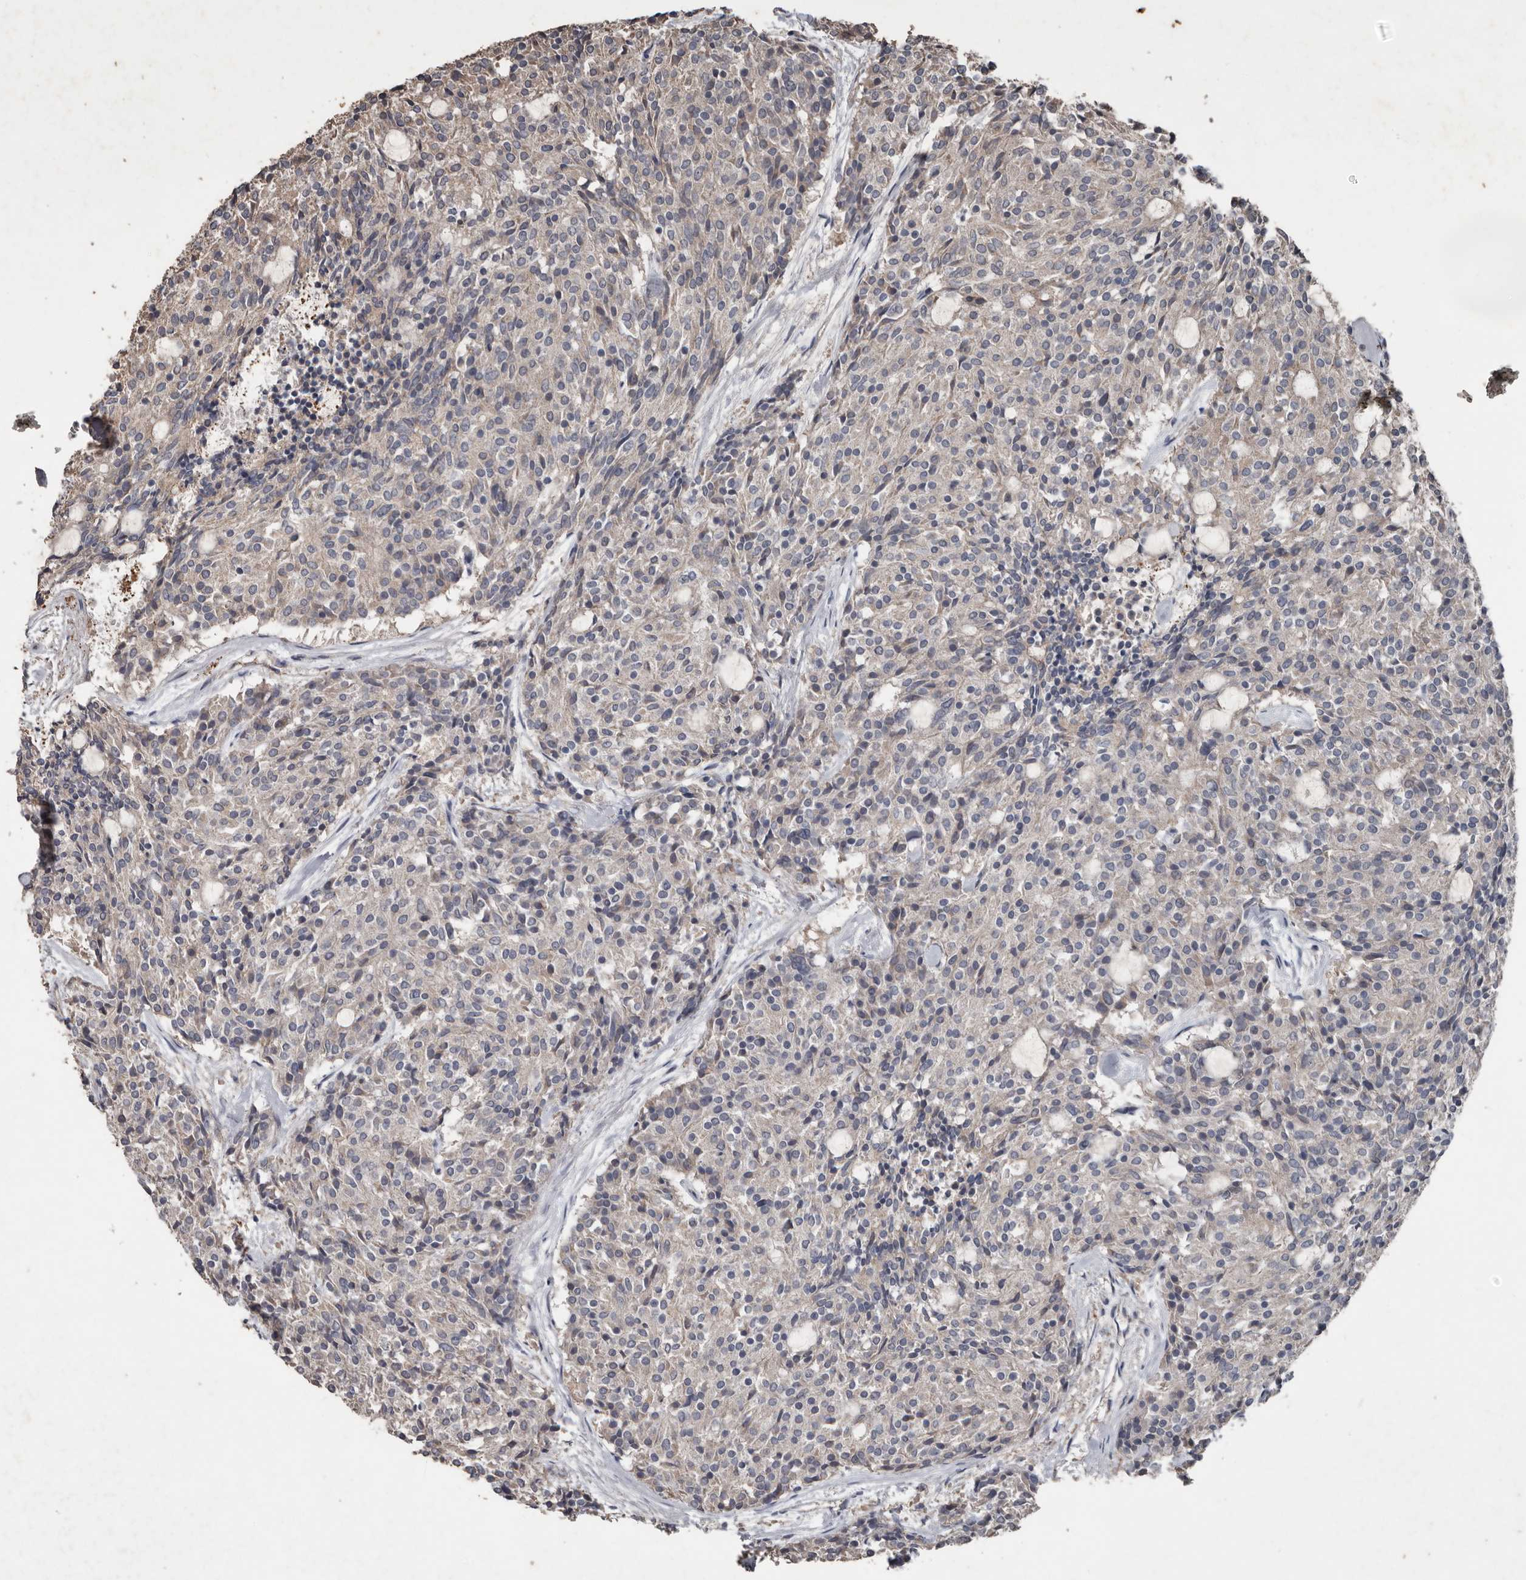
{"staining": {"intensity": "negative", "quantity": "none", "location": "none"}, "tissue": "carcinoid", "cell_type": "Tumor cells", "image_type": "cancer", "snomed": [{"axis": "morphology", "description": "Carcinoid, malignant, NOS"}, {"axis": "topography", "description": "Pancreas"}], "caption": "Image shows no protein positivity in tumor cells of carcinoid tissue.", "gene": "HYAL4", "patient": {"sex": "female", "age": 54}}